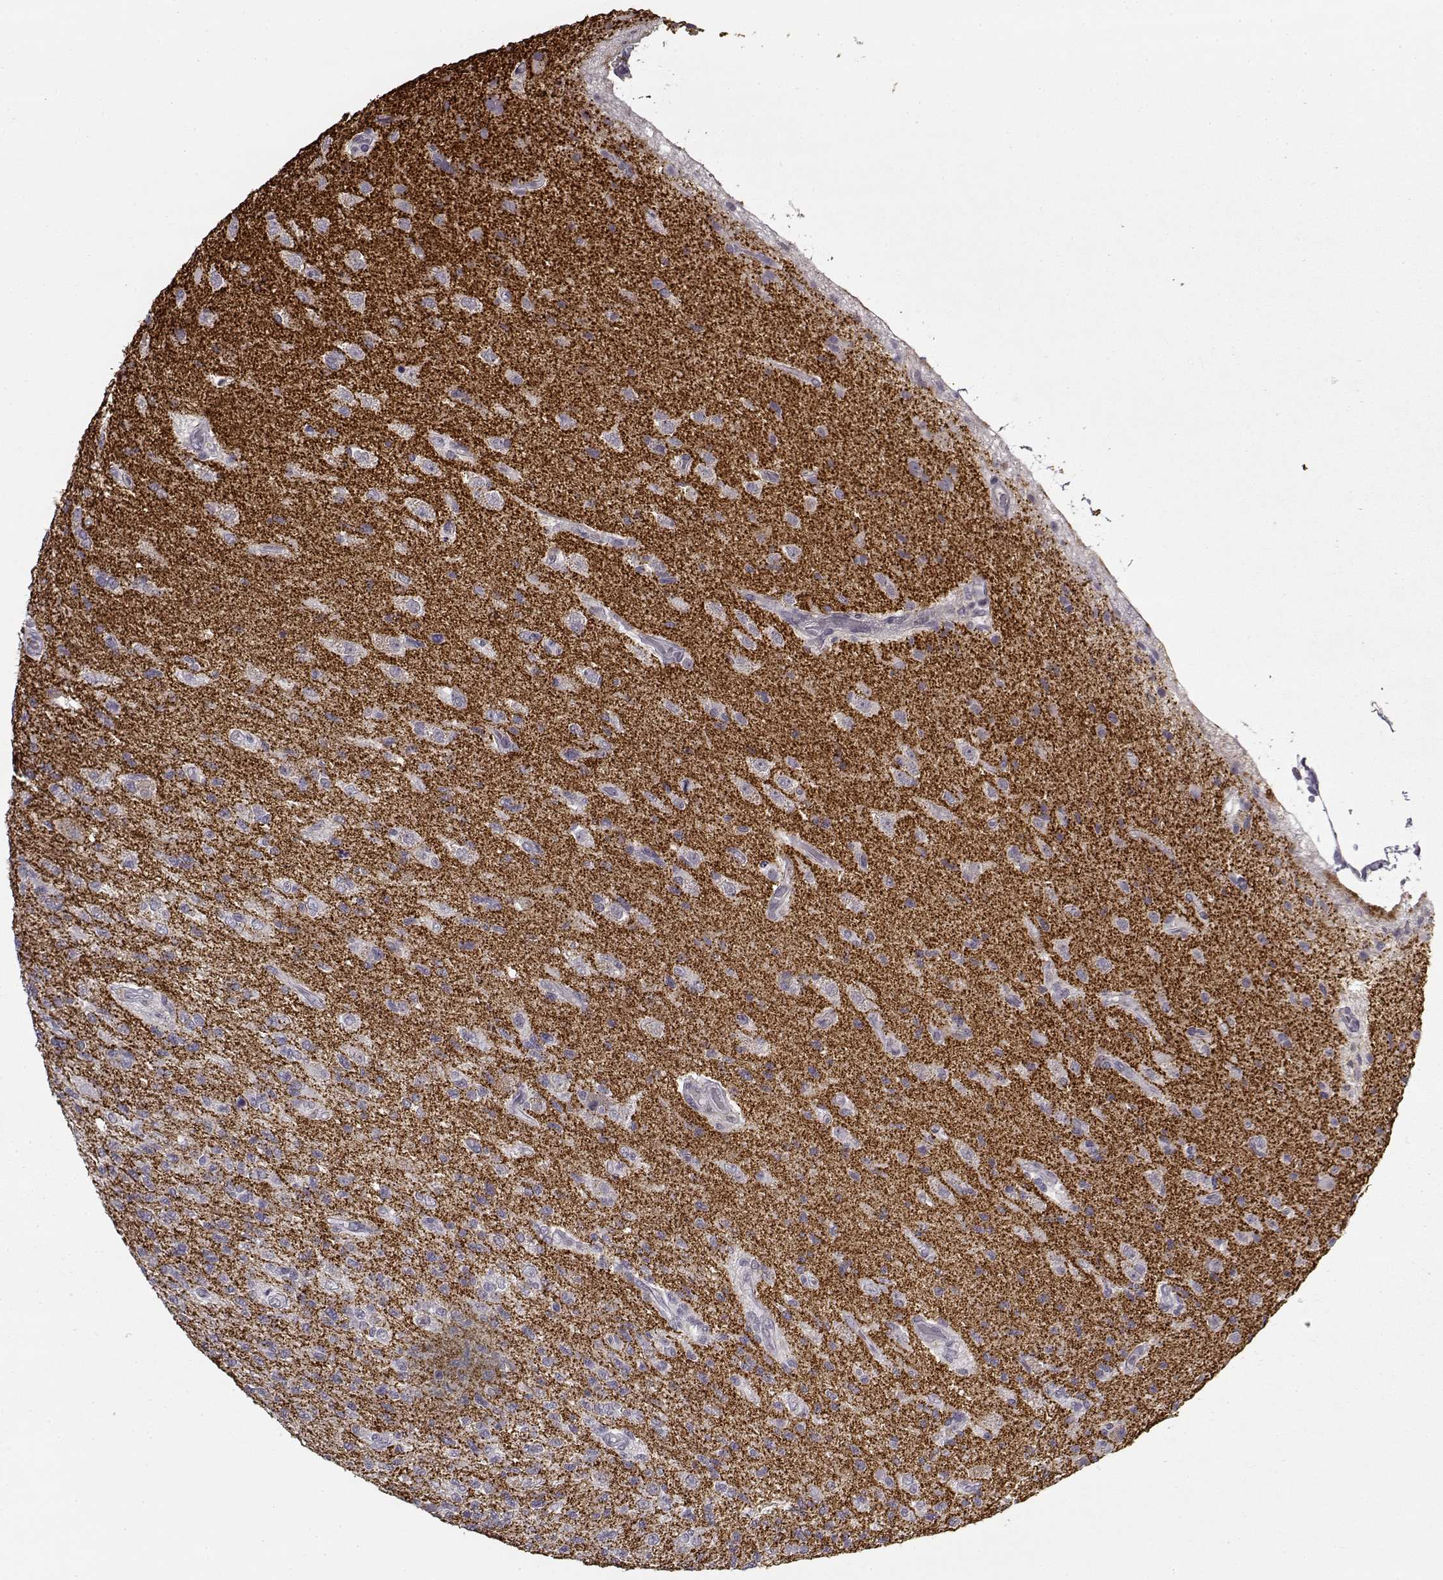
{"staining": {"intensity": "negative", "quantity": "none", "location": "none"}, "tissue": "glioma", "cell_type": "Tumor cells", "image_type": "cancer", "snomed": [{"axis": "morphology", "description": "Glioma, malignant, High grade"}, {"axis": "topography", "description": "Brain"}], "caption": "Human malignant glioma (high-grade) stained for a protein using IHC shows no expression in tumor cells.", "gene": "SNCA", "patient": {"sex": "male", "age": 56}}